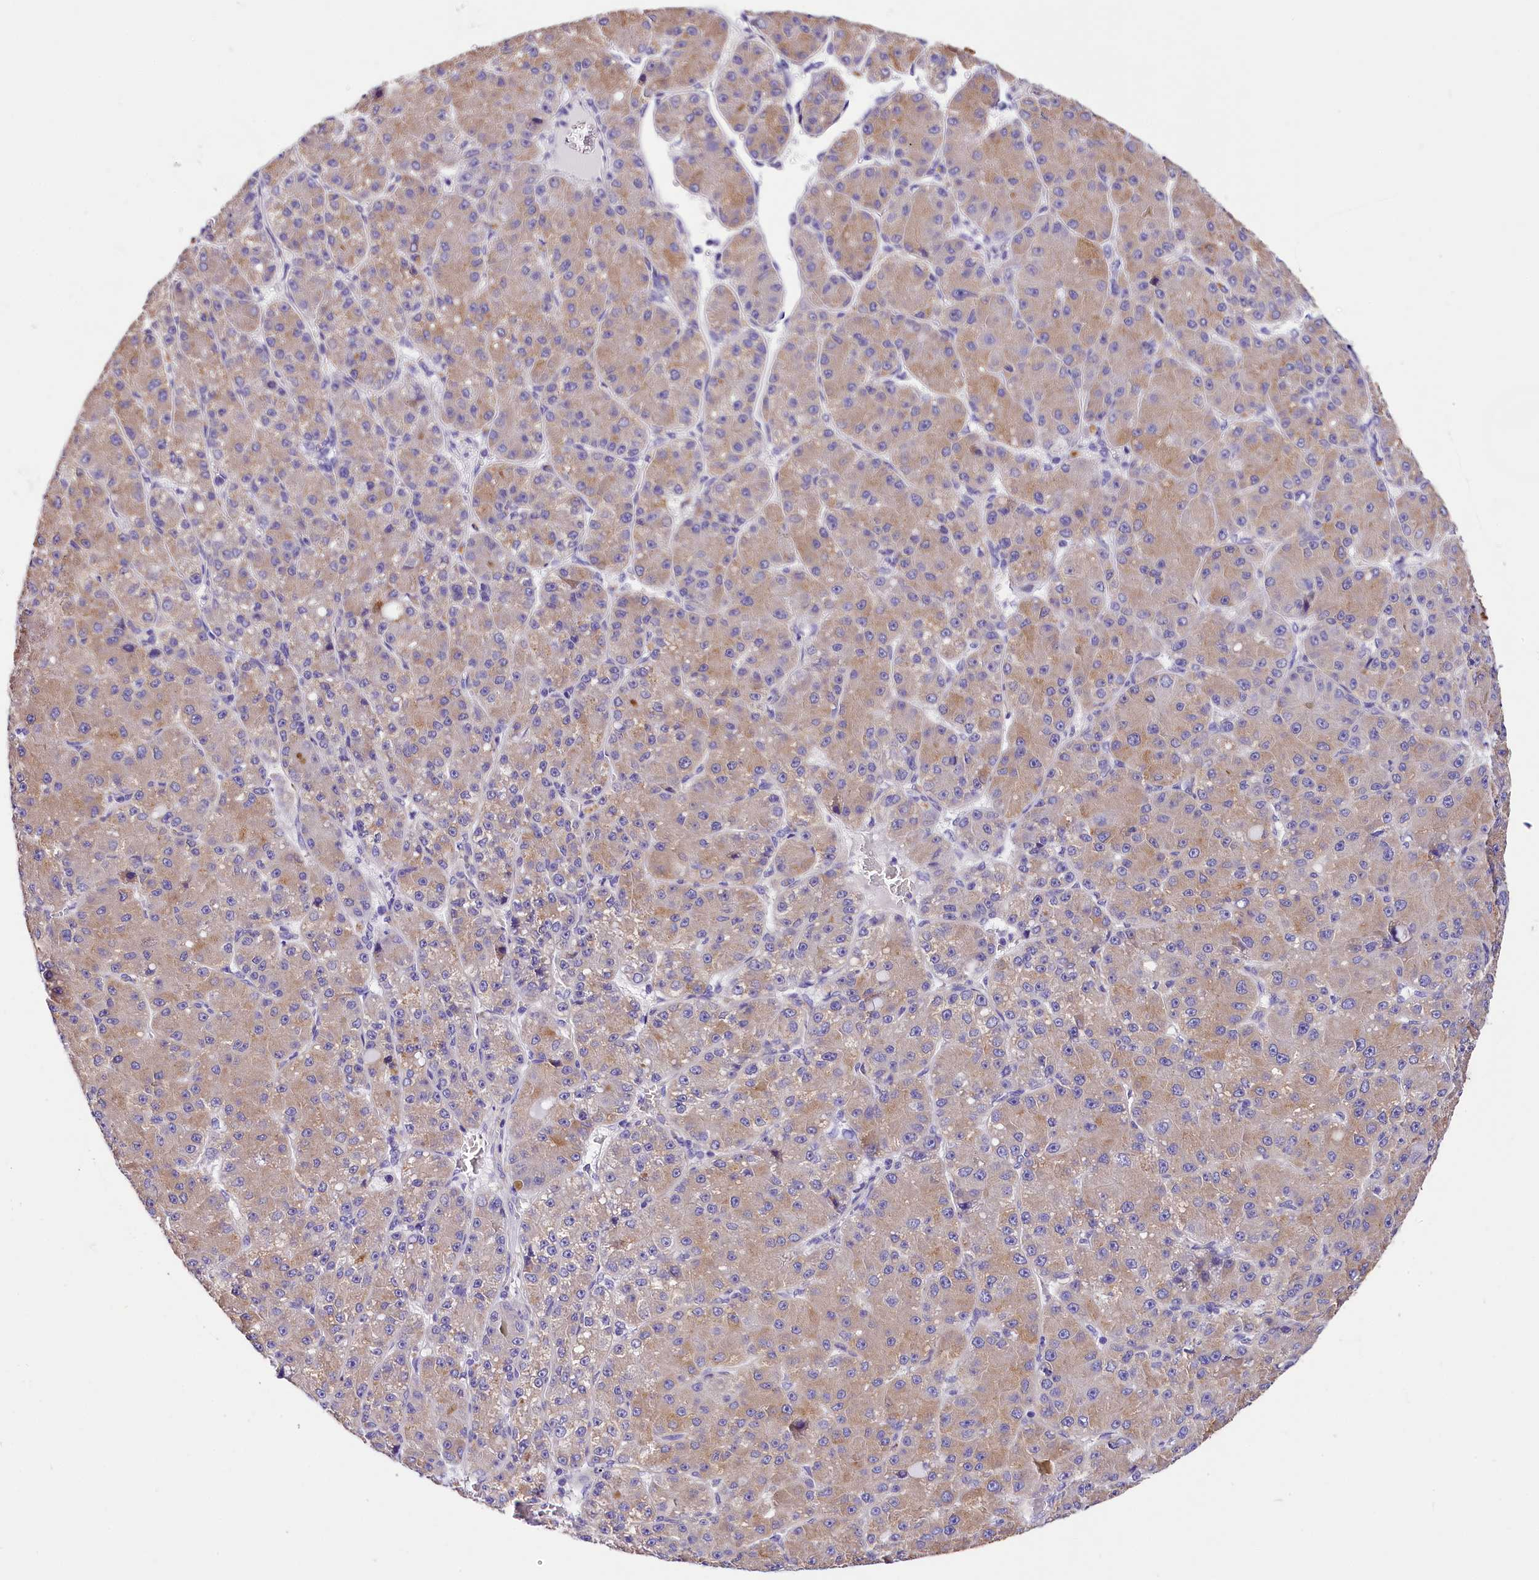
{"staining": {"intensity": "weak", "quantity": ">75%", "location": "cytoplasmic/membranous"}, "tissue": "liver cancer", "cell_type": "Tumor cells", "image_type": "cancer", "snomed": [{"axis": "morphology", "description": "Carcinoma, Hepatocellular, NOS"}, {"axis": "topography", "description": "Liver"}], "caption": "Liver cancer (hepatocellular carcinoma) stained with a brown dye exhibits weak cytoplasmic/membranous positive staining in approximately >75% of tumor cells.", "gene": "ACAA2", "patient": {"sex": "male", "age": 67}}